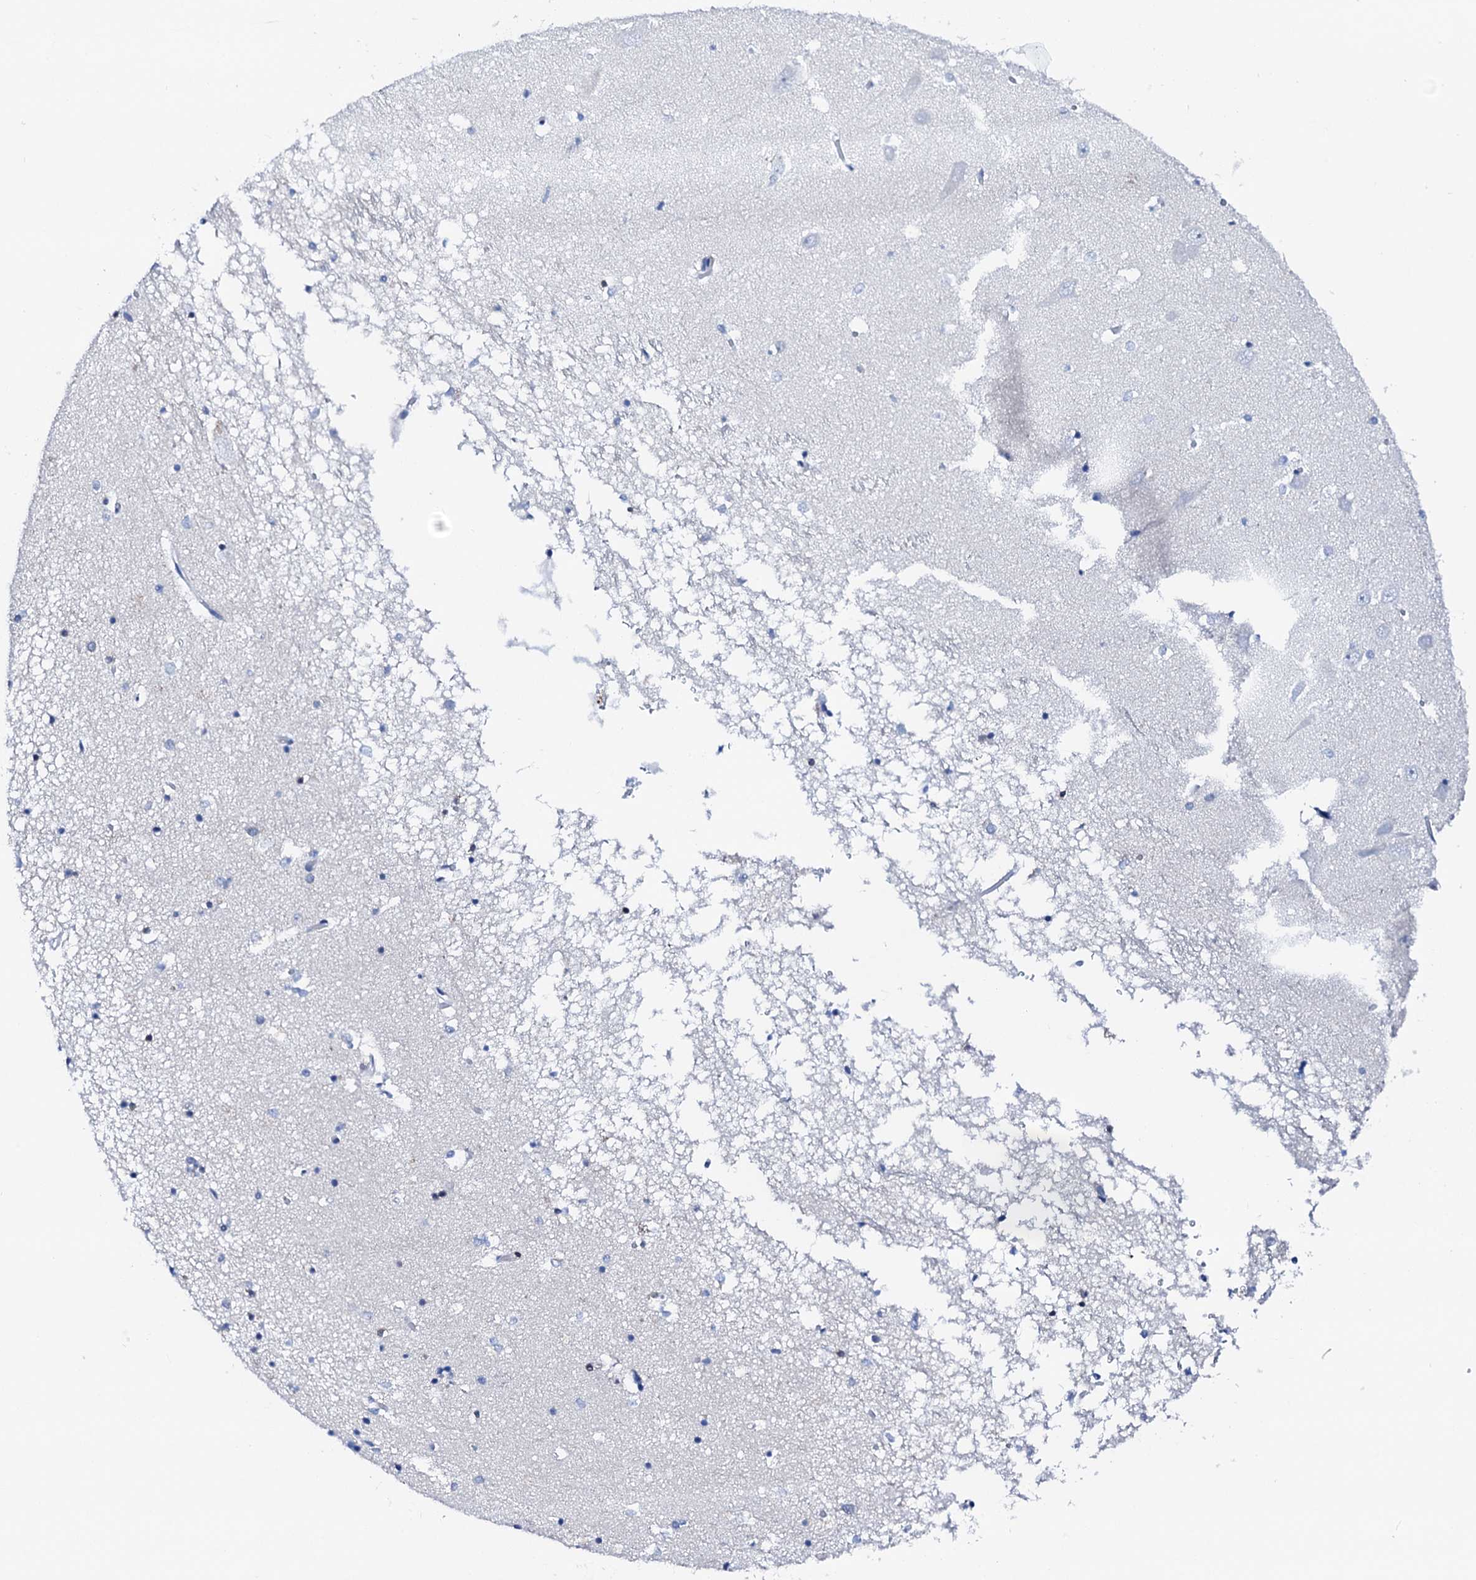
{"staining": {"intensity": "negative", "quantity": "none", "location": "none"}, "tissue": "hippocampus", "cell_type": "Glial cells", "image_type": "normal", "snomed": [{"axis": "morphology", "description": "Normal tissue, NOS"}, {"axis": "topography", "description": "Hippocampus"}], "caption": "The IHC micrograph has no significant positivity in glial cells of hippocampus.", "gene": "NRIP2", "patient": {"sex": "male", "age": 70}}